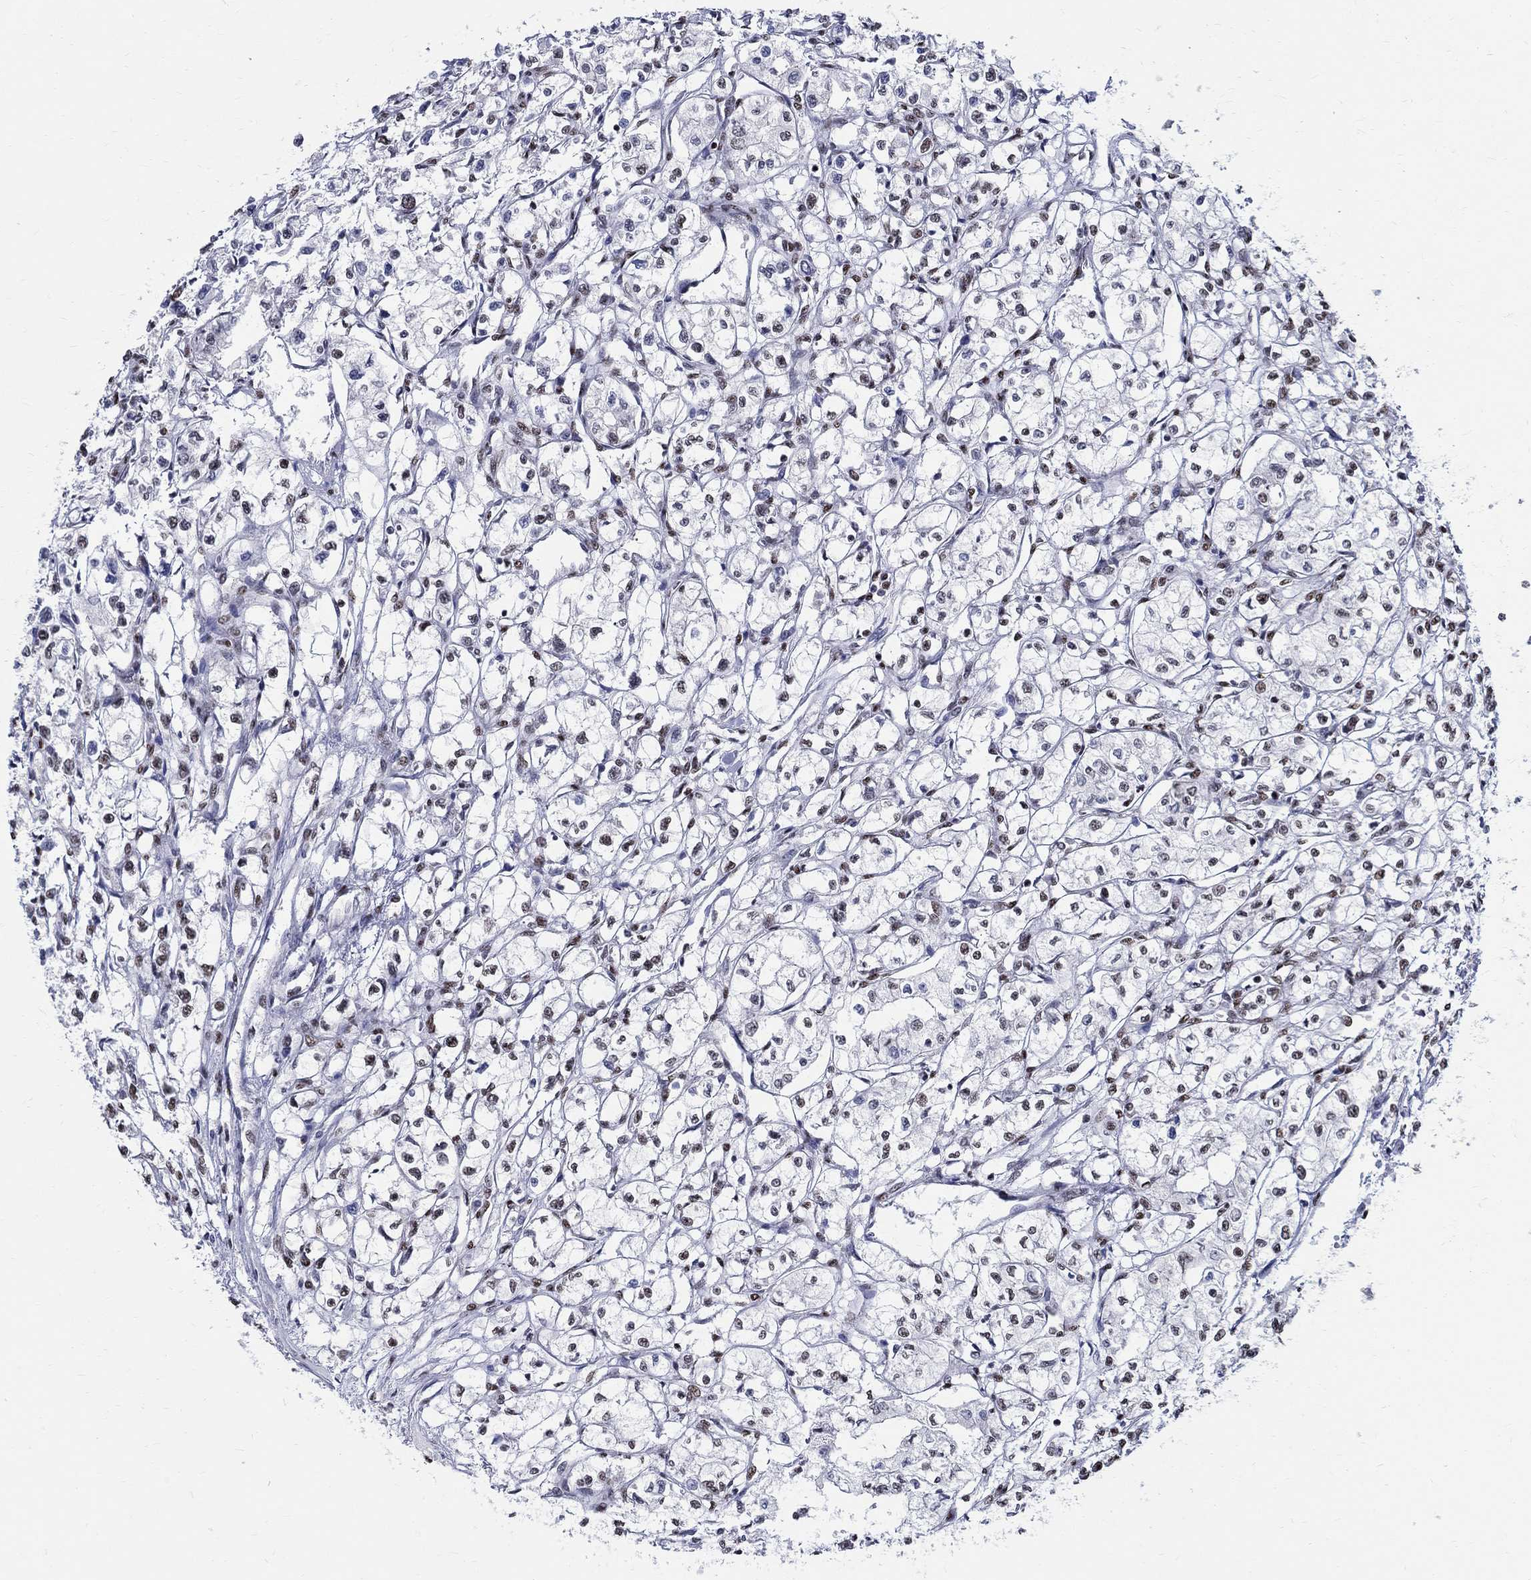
{"staining": {"intensity": "moderate", "quantity": "<25%", "location": "nuclear"}, "tissue": "renal cancer", "cell_type": "Tumor cells", "image_type": "cancer", "snomed": [{"axis": "morphology", "description": "Adenocarcinoma, NOS"}, {"axis": "topography", "description": "Kidney"}], "caption": "A brown stain shows moderate nuclear positivity of a protein in renal cancer (adenocarcinoma) tumor cells.", "gene": "FBXO16", "patient": {"sex": "male", "age": 56}}